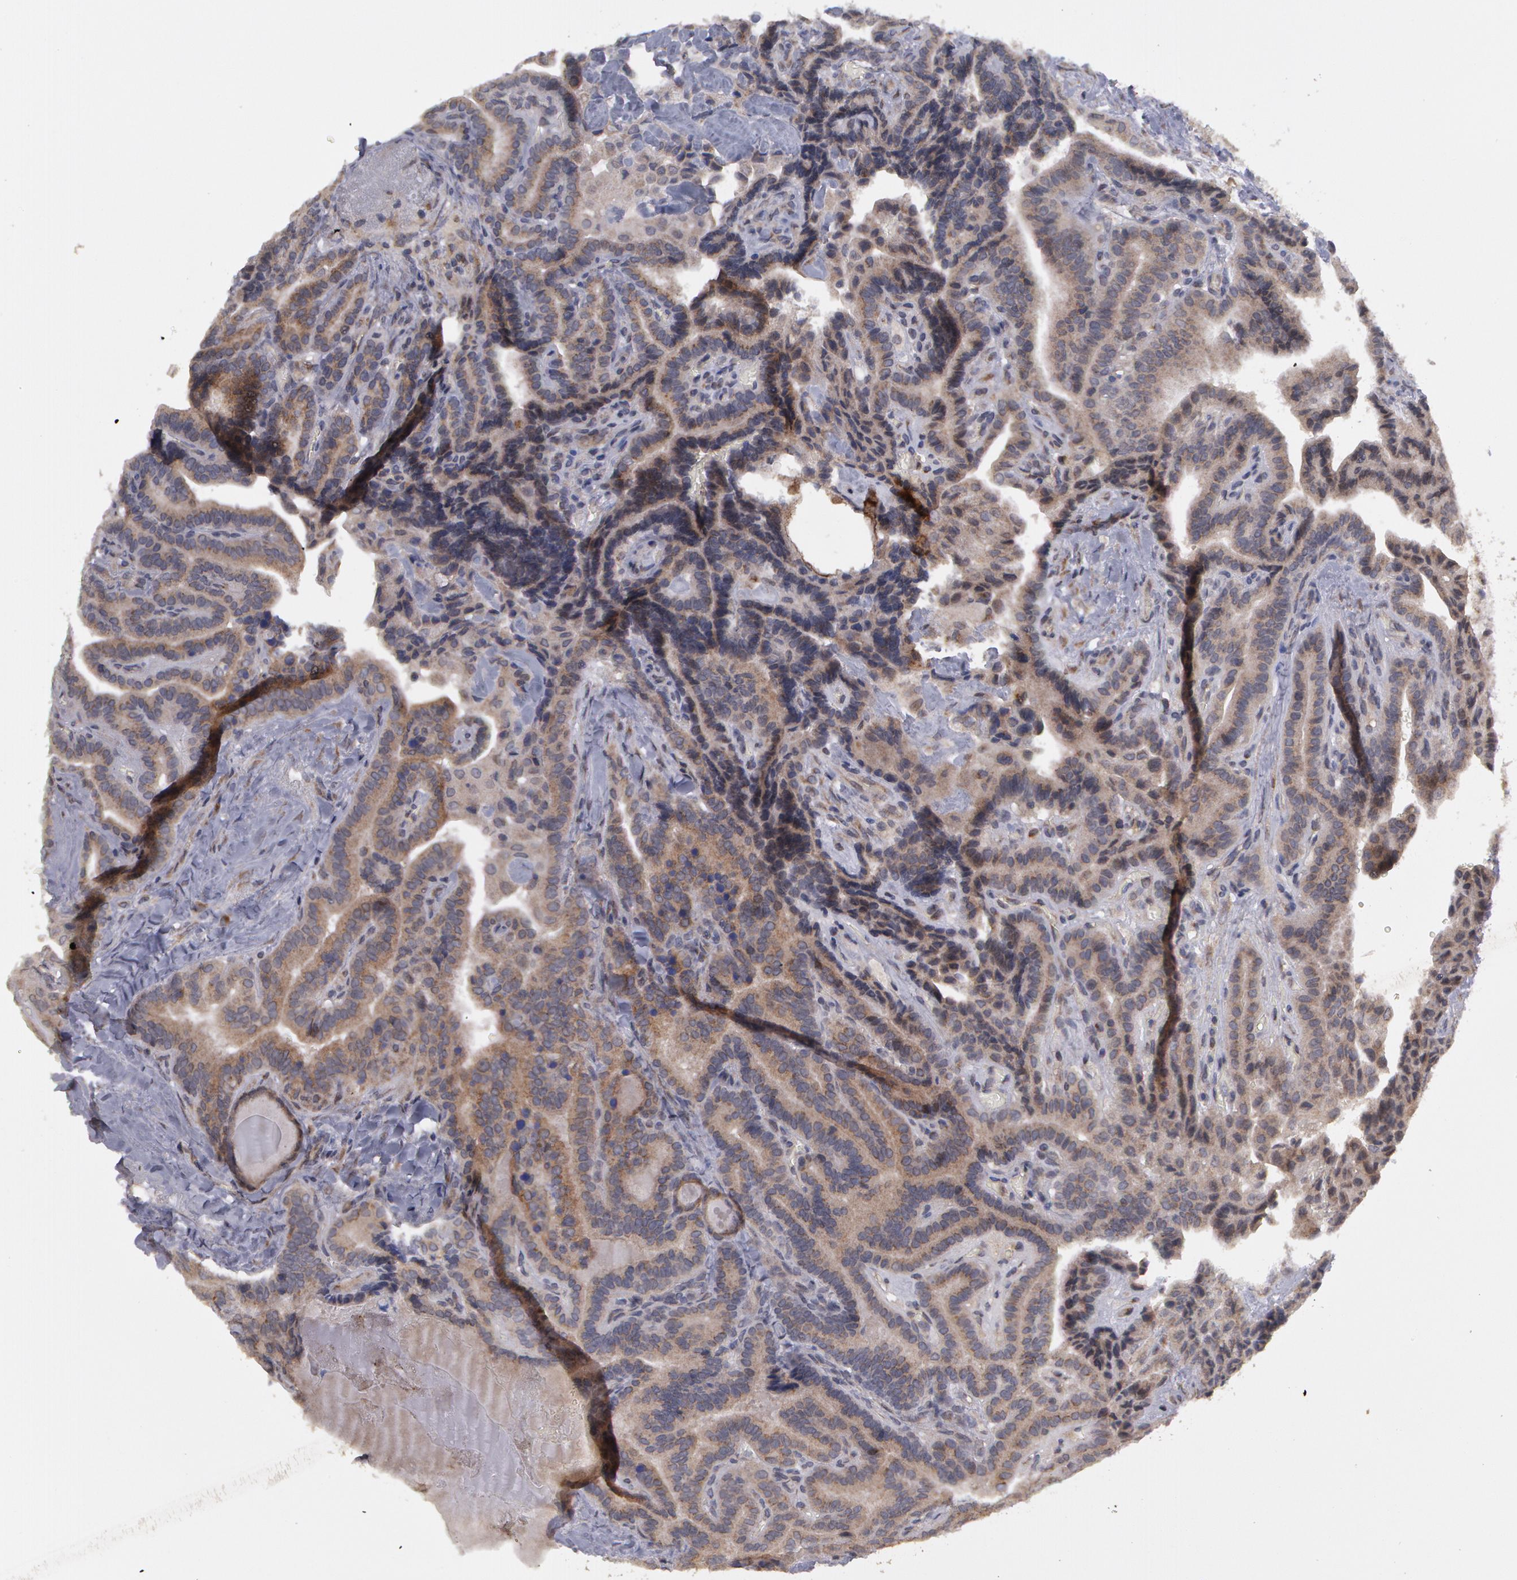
{"staining": {"intensity": "negative", "quantity": "none", "location": "none"}, "tissue": "thyroid cancer", "cell_type": "Tumor cells", "image_type": "cancer", "snomed": [{"axis": "morphology", "description": "Papillary adenocarcinoma, NOS"}, {"axis": "topography", "description": "Thyroid gland"}], "caption": "There is no significant staining in tumor cells of thyroid papillary adenocarcinoma.", "gene": "STX5", "patient": {"sex": "male", "age": 87}}